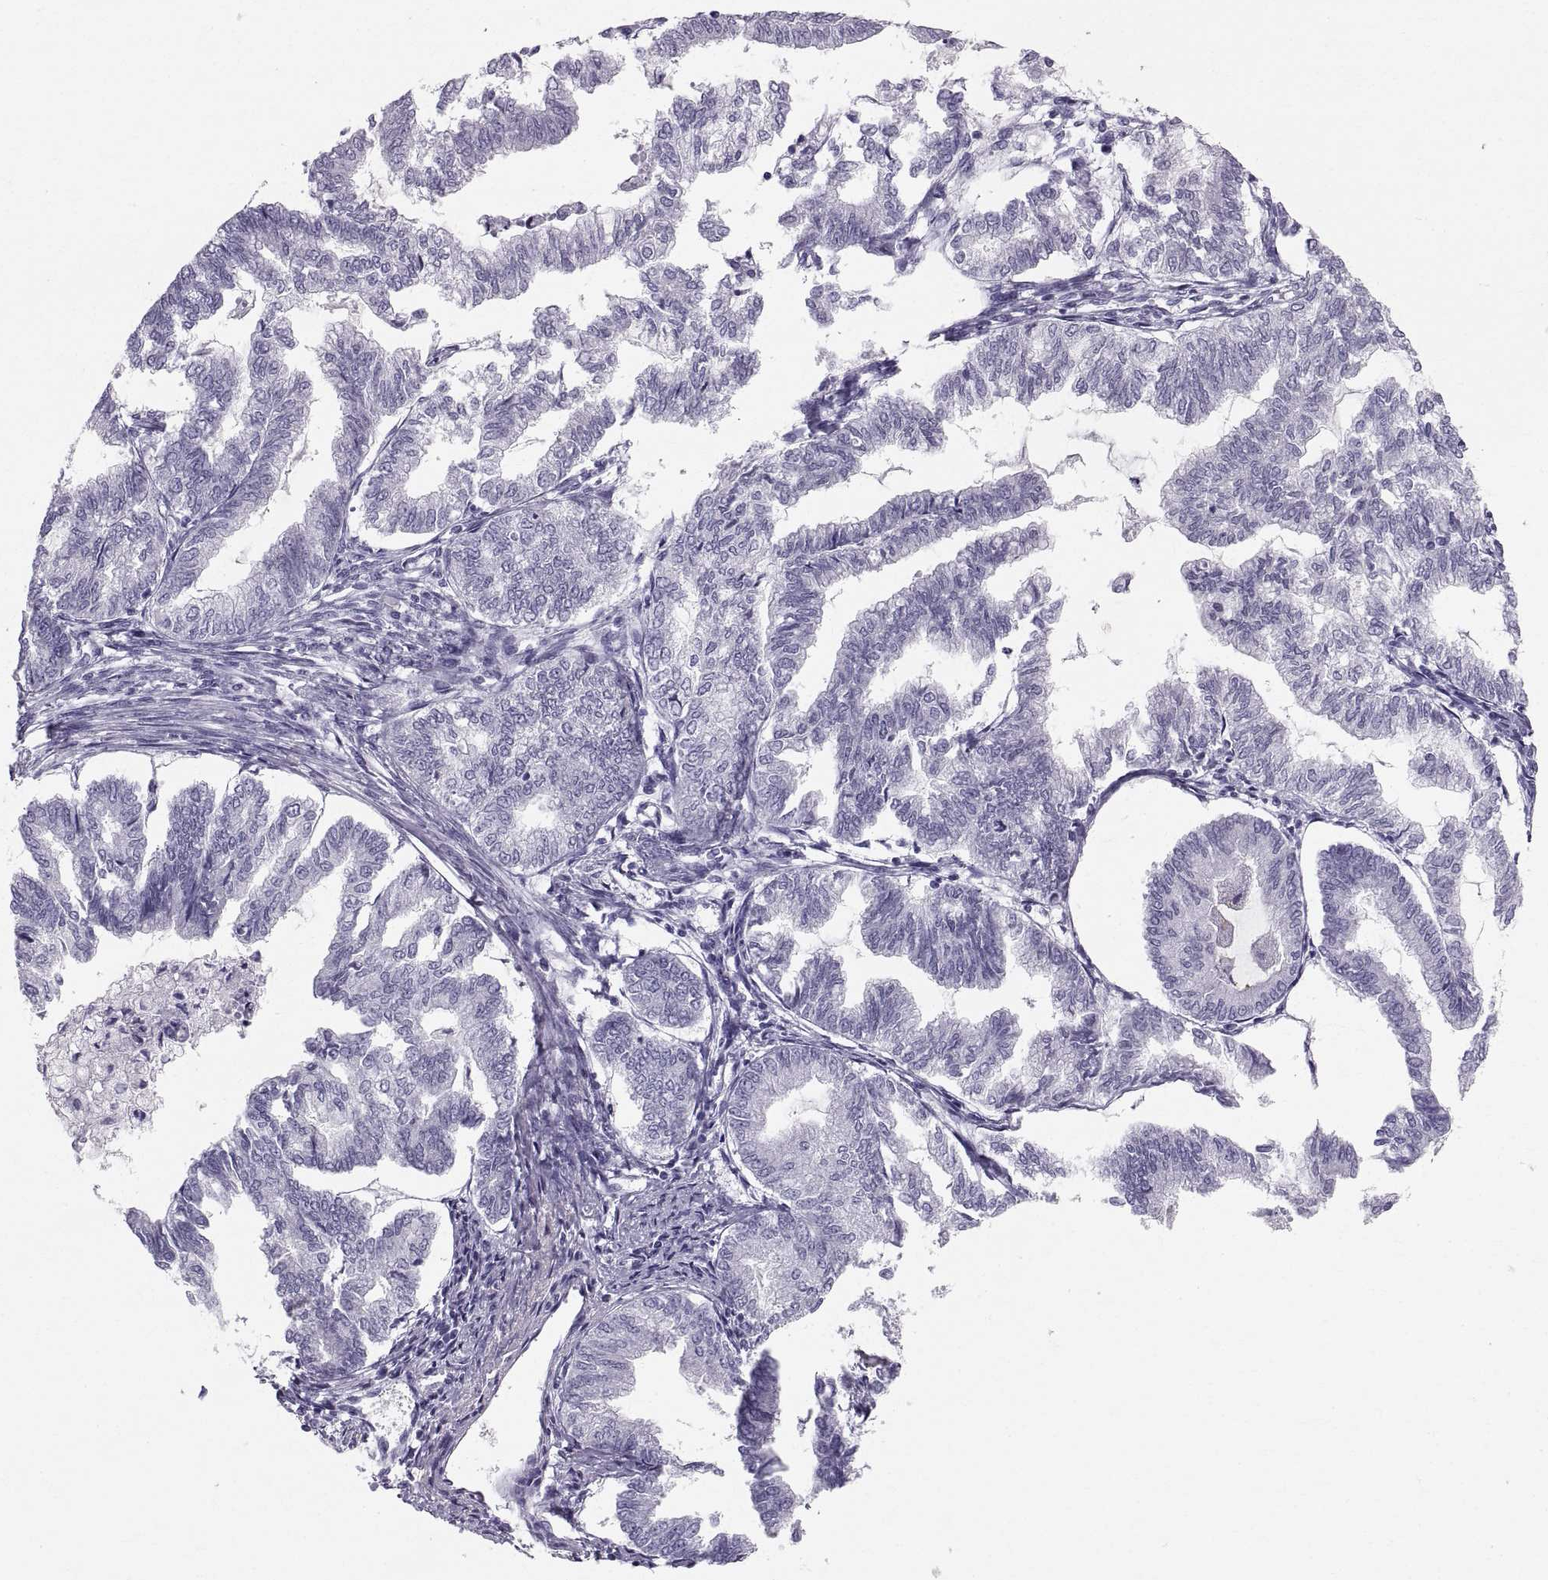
{"staining": {"intensity": "negative", "quantity": "none", "location": "none"}, "tissue": "endometrial cancer", "cell_type": "Tumor cells", "image_type": "cancer", "snomed": [{"axis": "morphology", "description": "Adenocarcinoma, NOS"}, {"axis": "topography", "description": "Endometrium"}], "caption": "Immunohistochemistry (IHC) of human endometrial adenocarcinoma displays no positivity in tumor cells.", "gene": "SLC22A6", "patient": {"sex": "female", "age": 79}}